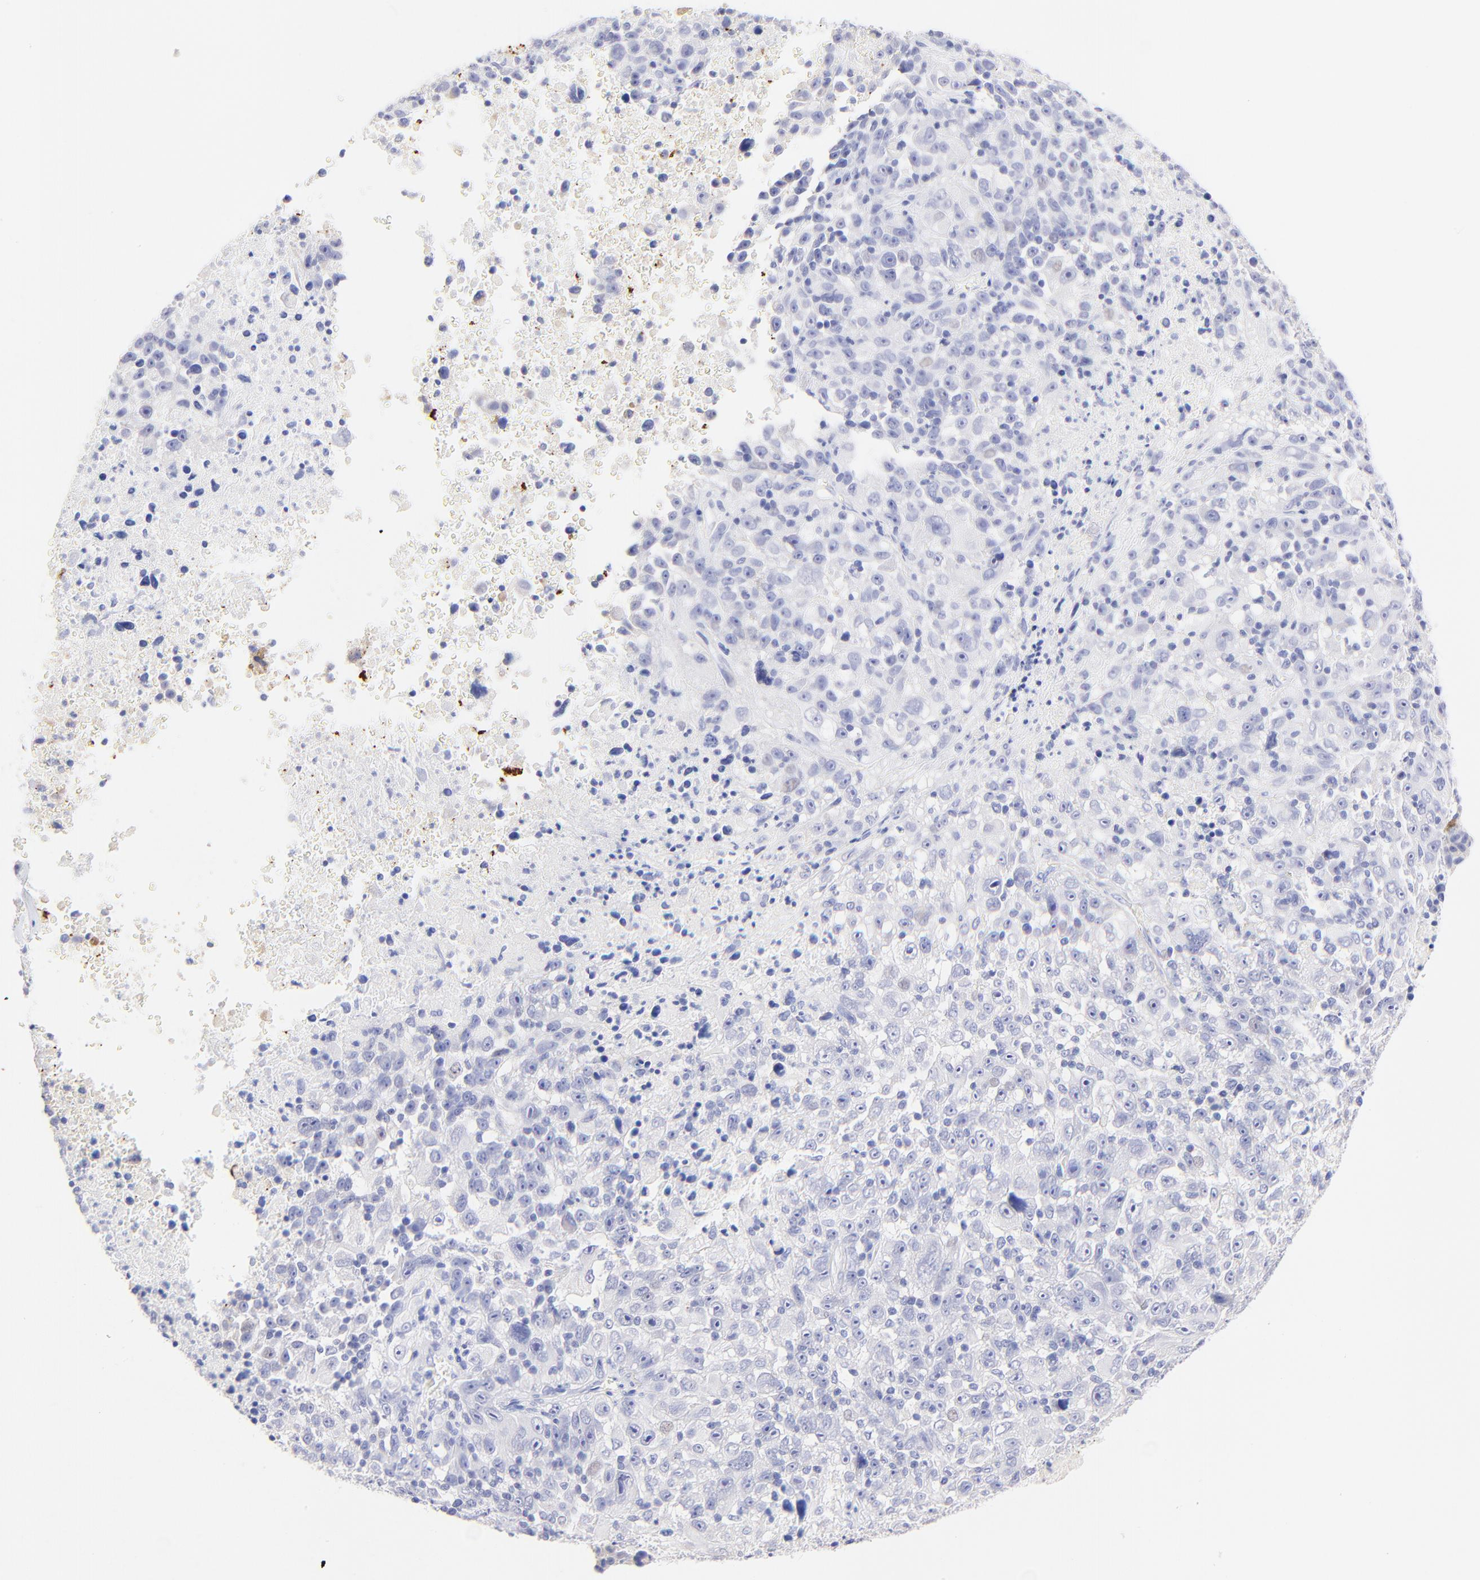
{"staining": {"intensity": "negative", "quantity": "none", "location": "none"}, "tissue": "melanoma", "cell_type": "Tumor cells", "image_type": "cancer", "snomed": [{"axis": "morphology", "description": "Malignant melanoma, Metastatic site"}, {"axis": "topography", "description": "Cerebral cortex"}], "caption": "Immunohistochemical staining of malignant melanoma (metastatic site) reveals no significant staining in tumor cells.", "gene": "RAB3A", "patient": {"sex": "female", "age": 52}}